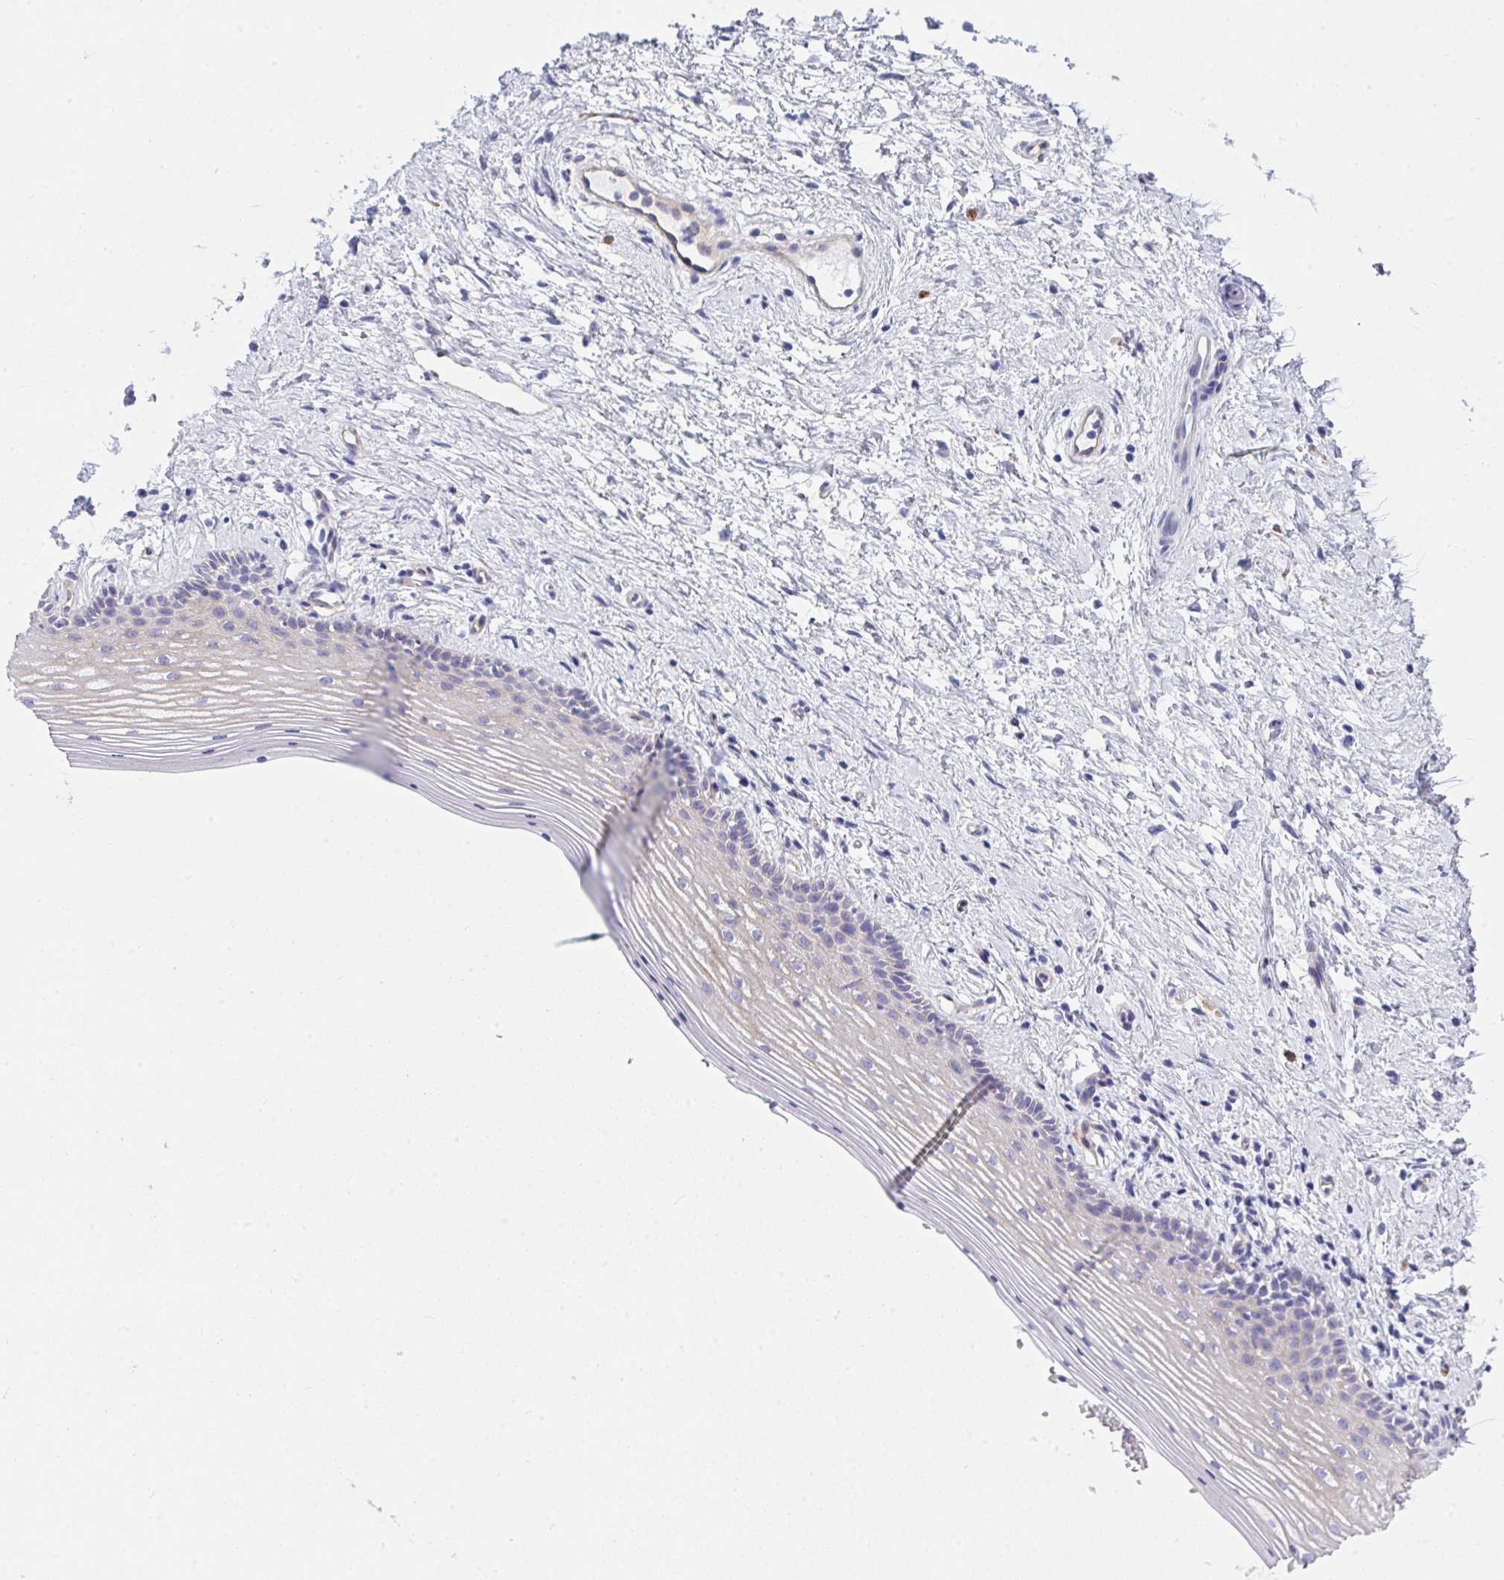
{"staining": {"intensity": "weak", "quantity": "<25%", "location": "cytoplasmic/membranous"}, "tissue": "vagina", "cell_type": "Squamous epithelial cells", "image_type": "normal", "snomed": [{"axis": "morphology", "description": "Normal tissue, NOS"}, {"axis": "topography", "description": "Vagina"}], "caption": "IHC of benign human vagina shows no positivity in squamous epithelial cells. Nuclei are stained in blue.", "gene": "GAB1", "patient": {"sex": "female", "age": 42}}